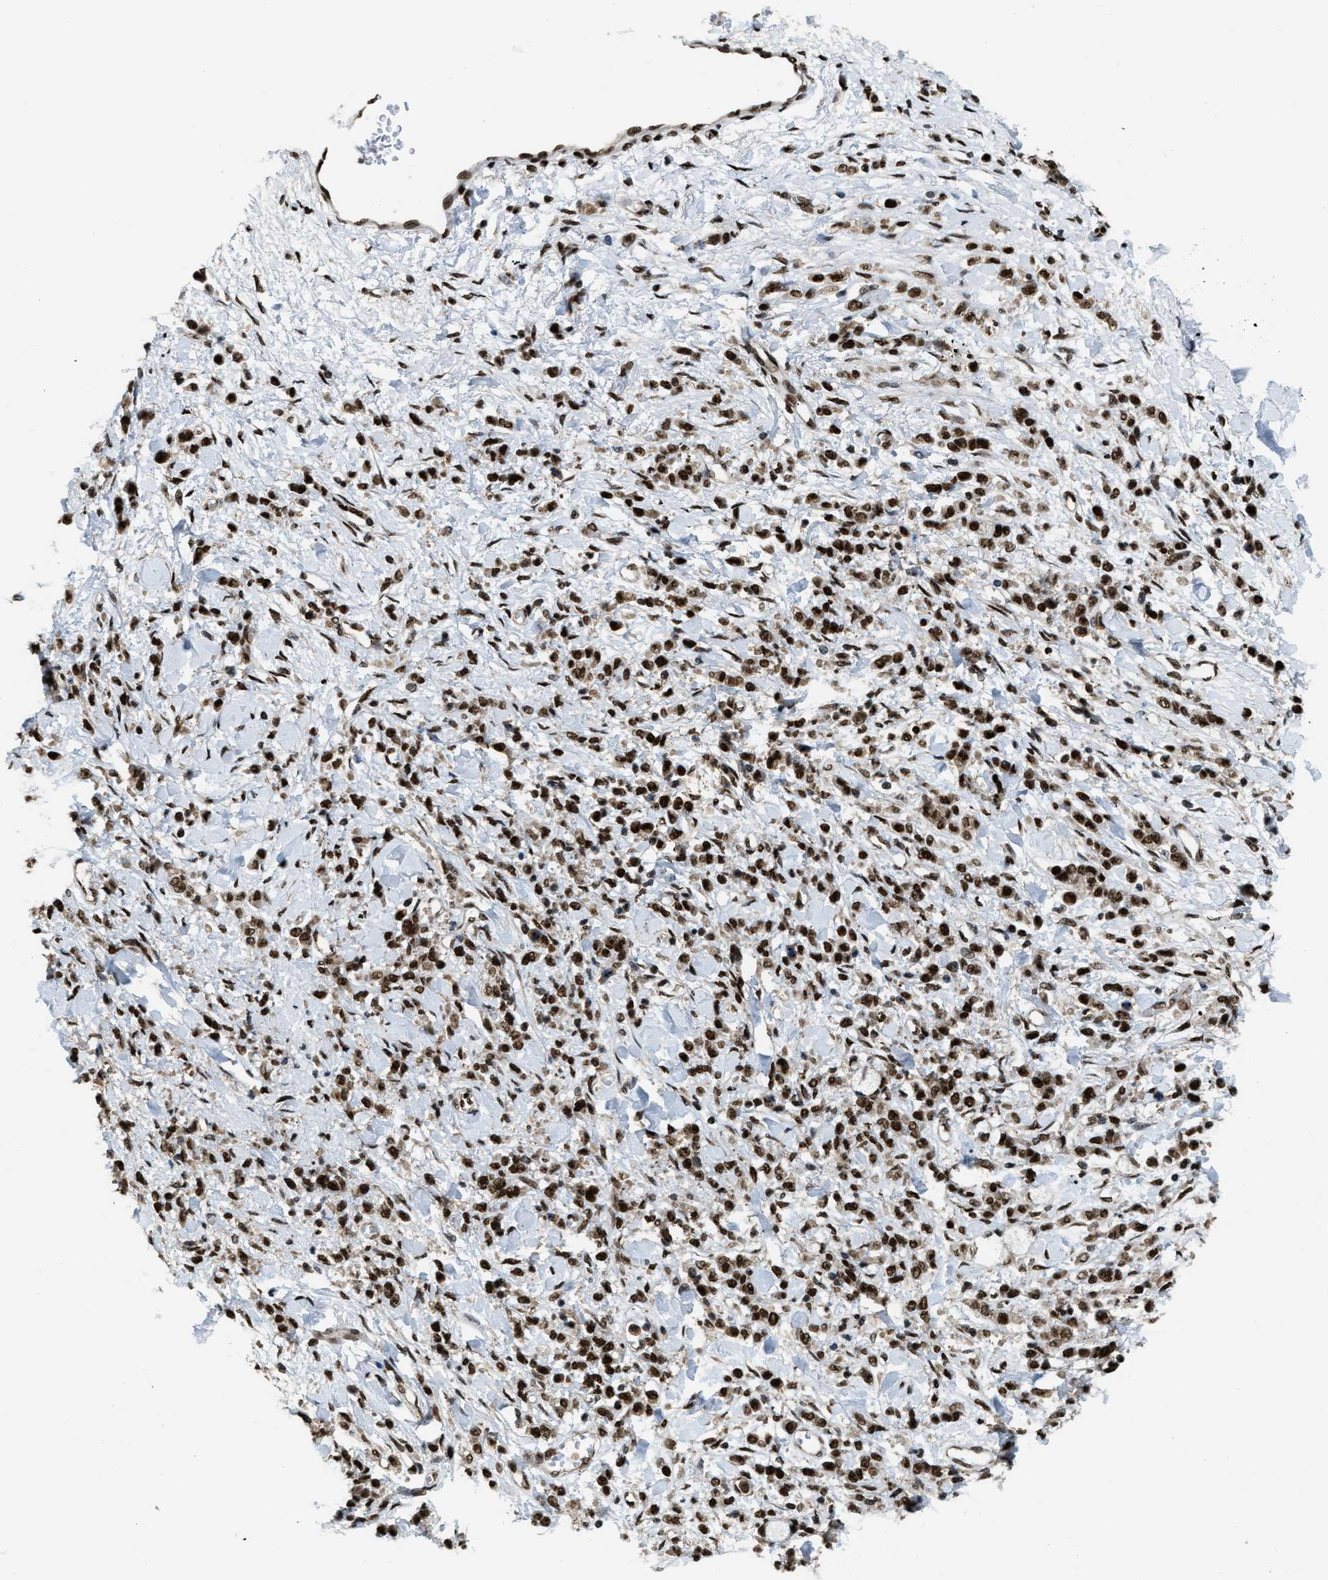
{"staining": {"intensity": "strong", "quantity": ">75%", "location": "nuclear"}, "tissue": "stomach cancer", "cell_type": "Tumor cells", "image_type": "cancer", "snomed": [{"axis": "morphology", "description": "Normal tissue, NOS"}, {"axis": "morphology", "description": "Adenocarcinoma, NOS"}, {"axis": "topography", "description": "Stomach"}], "caption": "The immunohistochemical stain shows strong nuclear expression in tumor cells of stomach cancer (adenocarcinoma) tissue.", "gene": "NUMA1", "patient": {"sex": "male", "age": 82}}